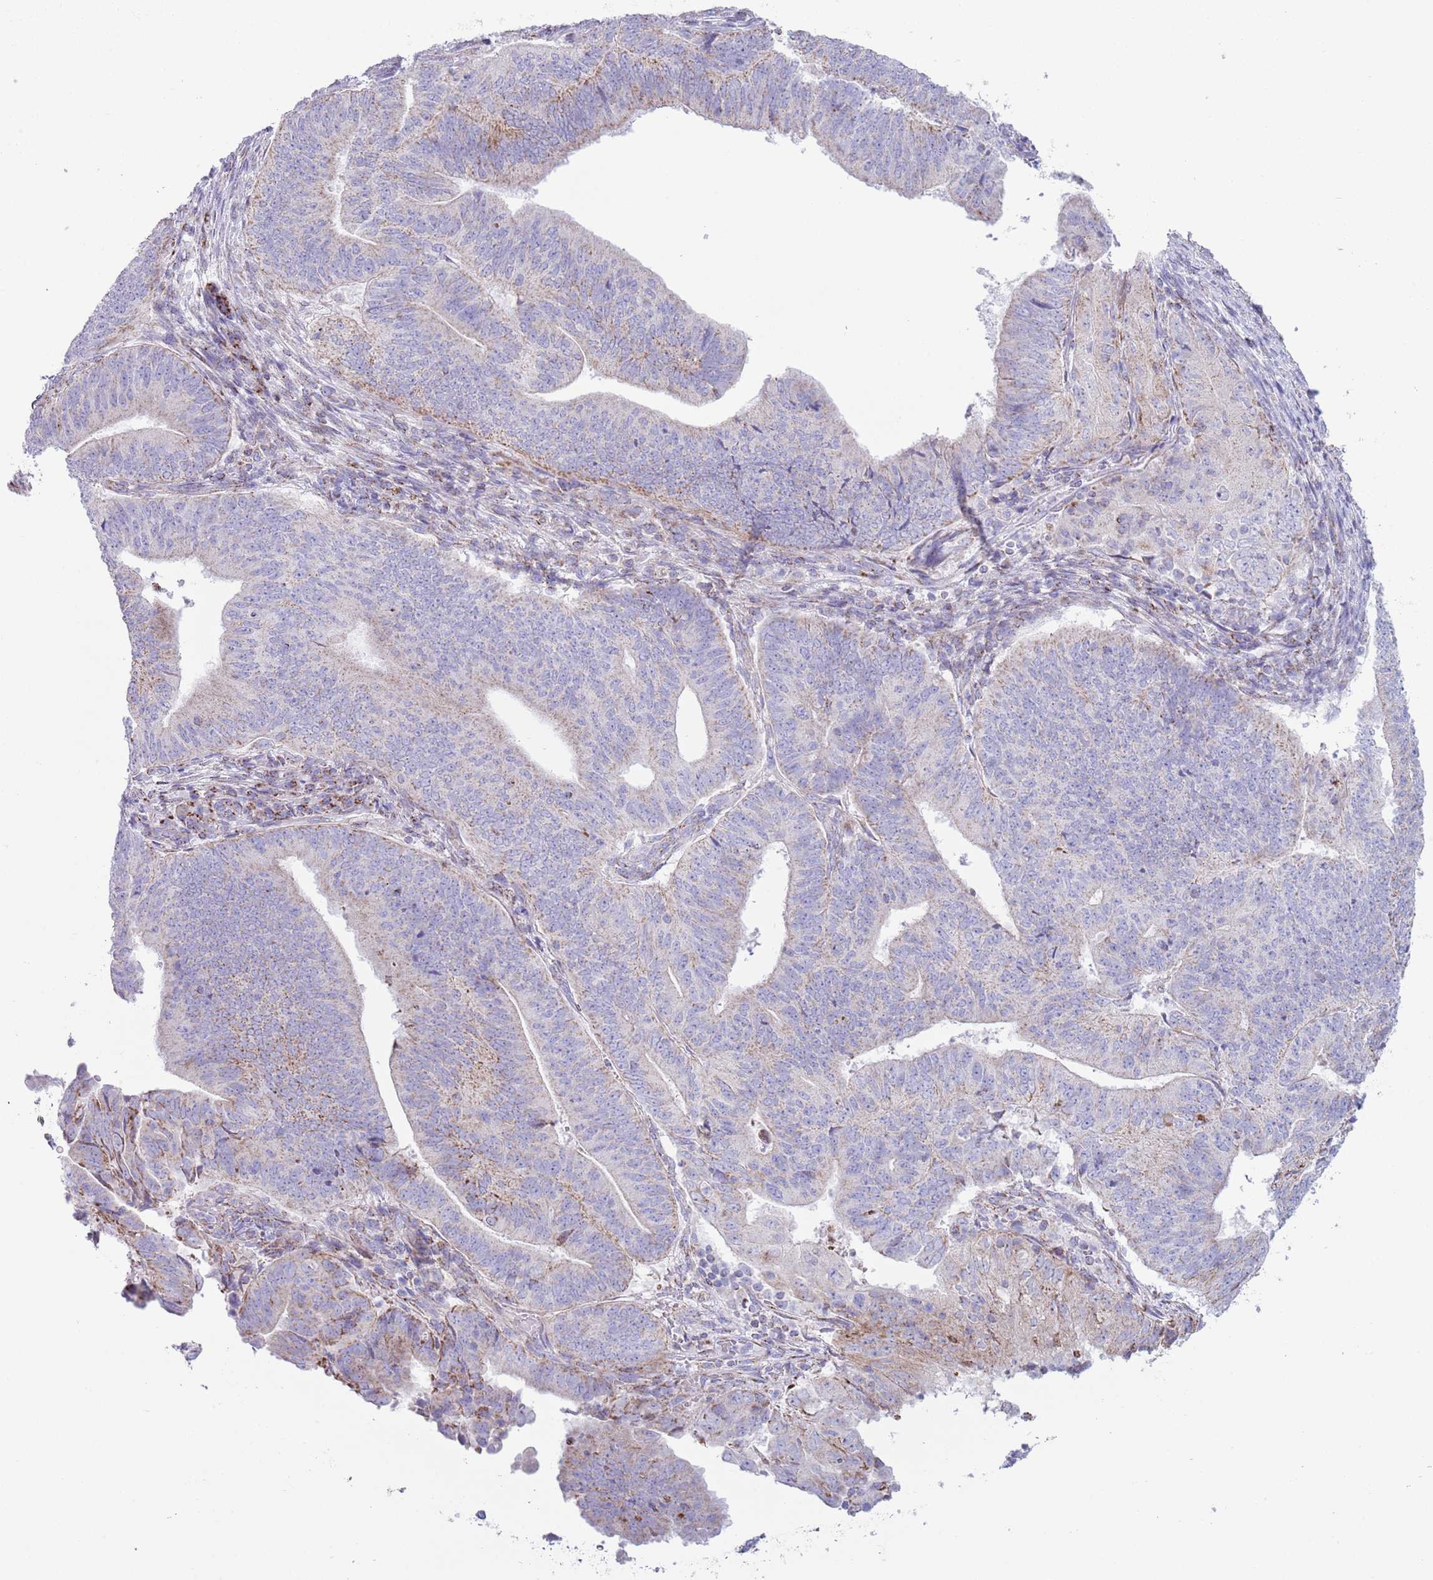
{"staining": {"intensity": "weak", "quantity": "25%-75%", "location": "cytoplasmic/membranous"}, "tissue": "endometrial cancer", "cell_type": "Tumor cells", "image_type": "cancer", "snomed": [{"axis": "morphology", "description": "Adenocarcinoma, NOS"}, {"axis": "topography", "description": "Endometrium"}], "caption": "Protein expression analysis of human endometrial cancer reveals weak cytoplasmic/membranous positivity in about 25%-75% of tumor cells.", "gene": "ATP6V1B1", "patient": {"sex": "female", "age": 70}}